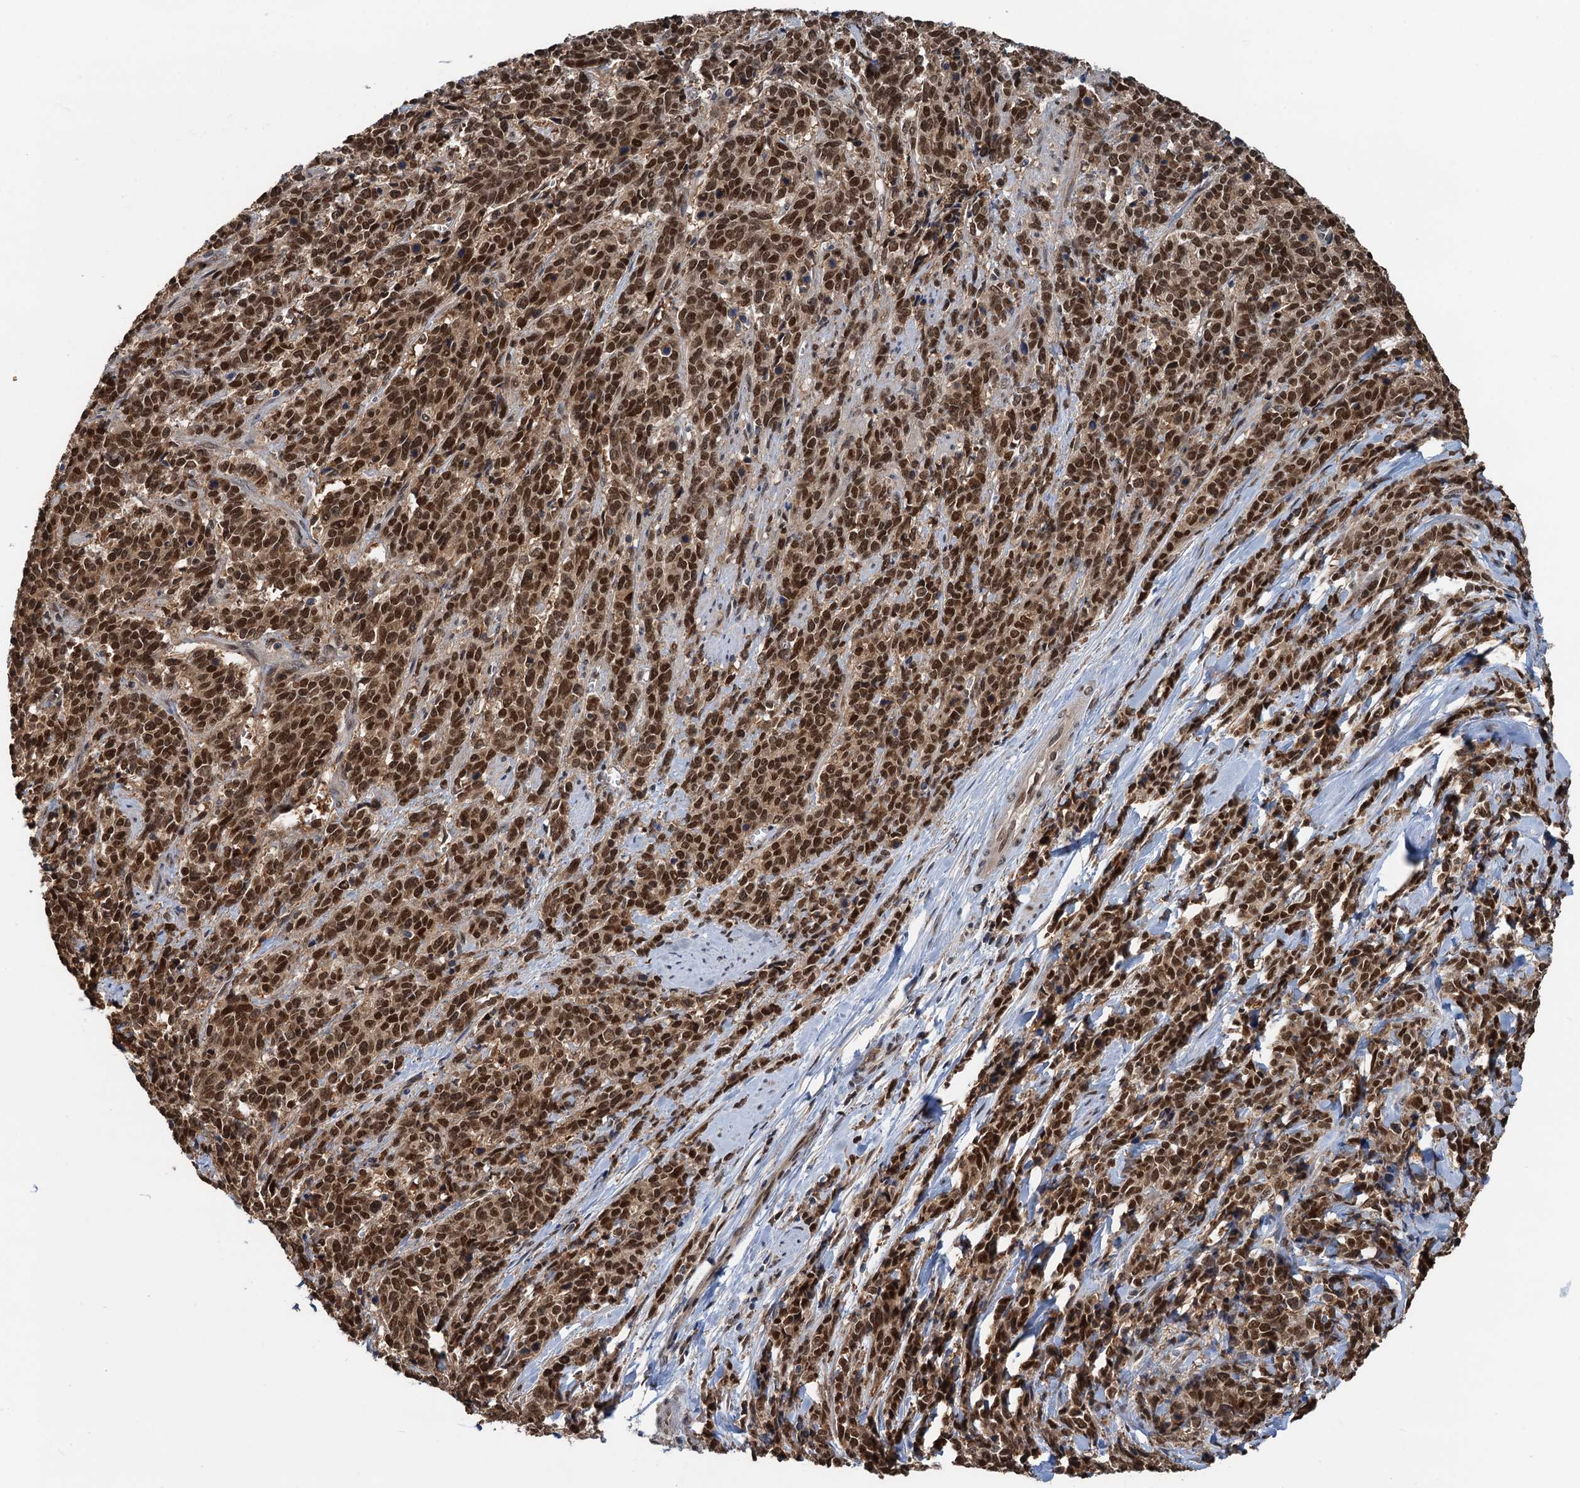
{"staining": {"intensity": "strong", "quantity": ">75%", "location": "nuclear"}, "tissue": "cervical cancer", "cell_type": "Tumor cells", "image_type": "cancer", "snomed": [{"axis": "morphology", "description": "Squamous cell carcinoma, NOS"}, {"axis": "topography", "description": "Cervix"}], "caption": "This histopathology image displays immunohistochemistry staining of human cervical cancer (squamous cell carcinoma), with high strong nuclear expression in approximately >75% of tumor cells.", "gene": "ZNF609", "patient": {"sex": "female", "age": 60}}